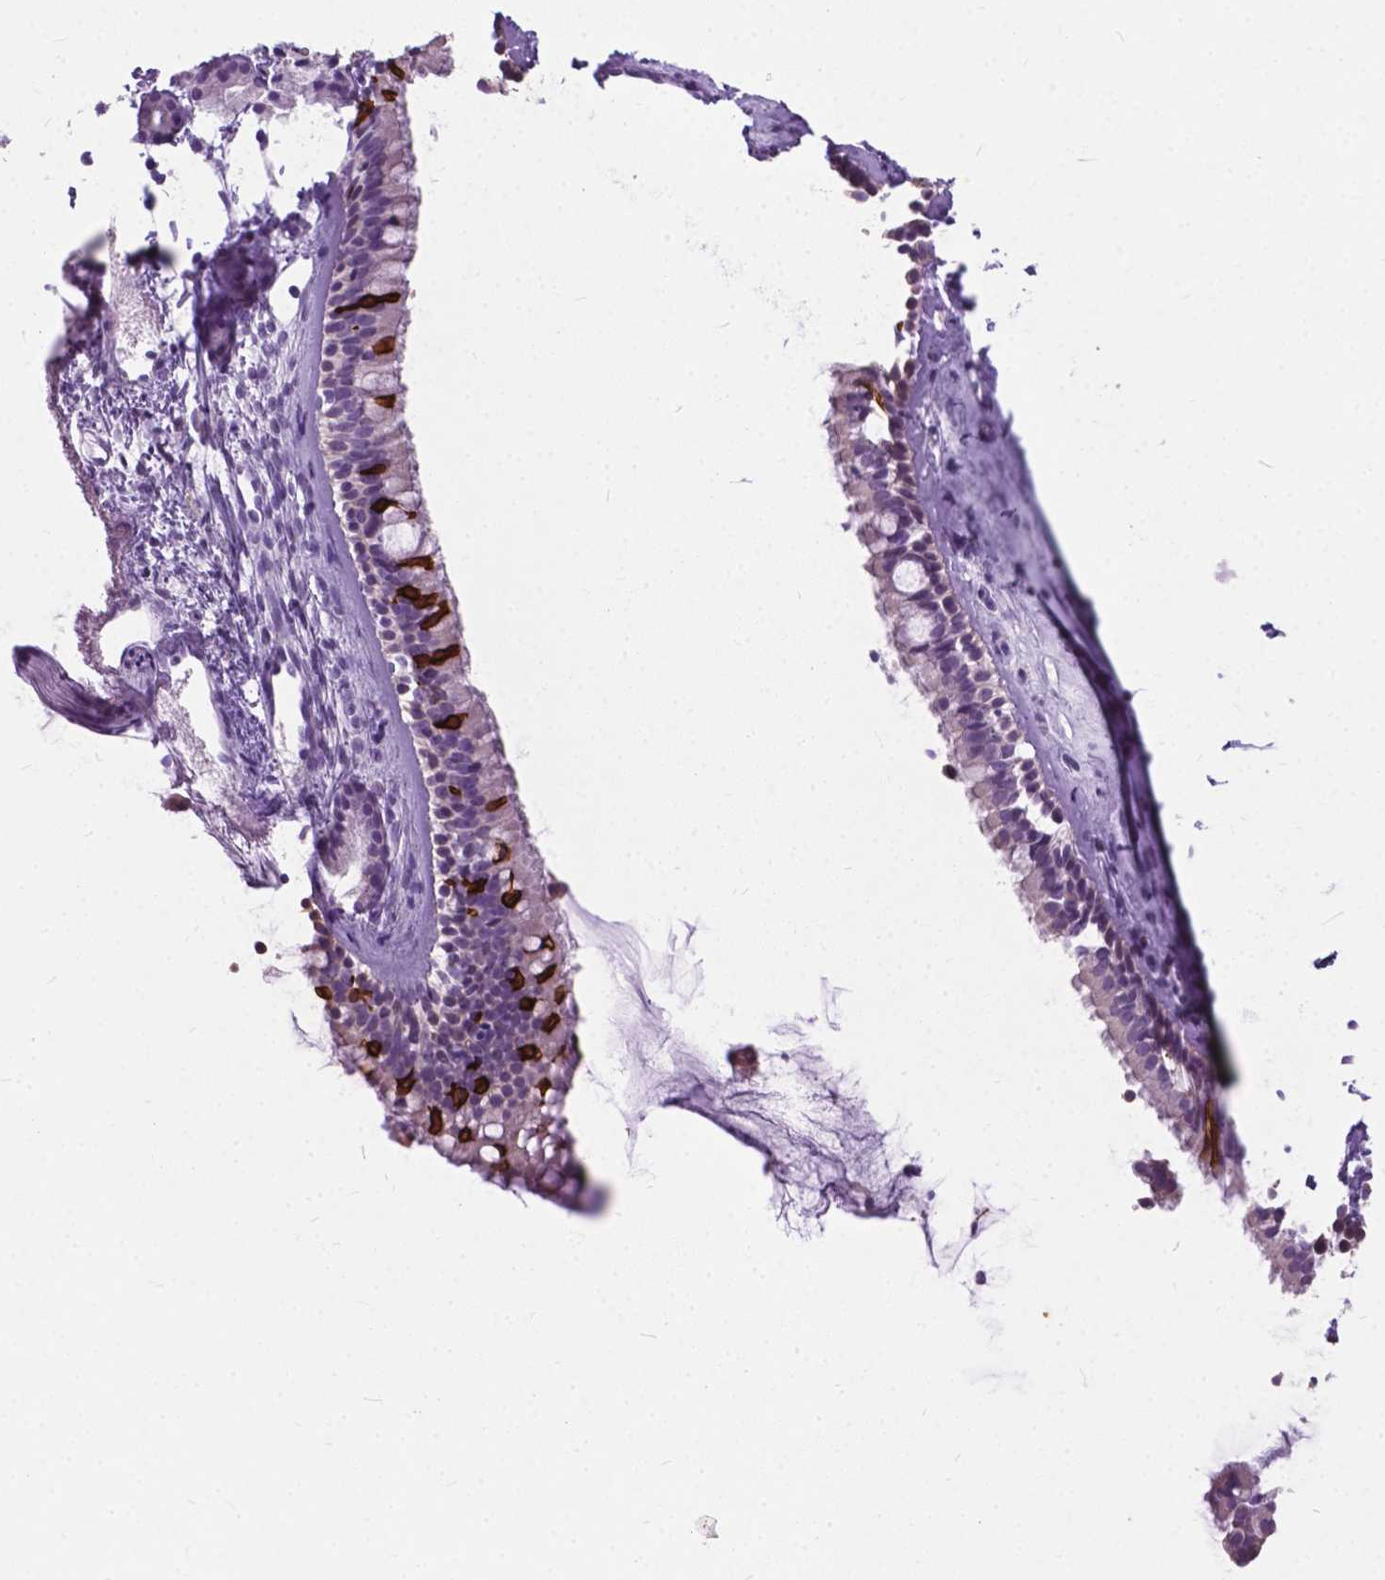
{"staining": {"intensity": "strong", "quantity": "<25%", "location": "cytoplasmic/membranous"}, "tissue": "nasopharynx", "cell_type": "Respiratory epithelial cells", "image_type": "normal", "snomed": [{"axis": "morphology", "description": "Normal tissue, NOS"}, {"axis": "topography", "description": "Nasopharynx"}], "caption": "Immunohistochemical staining of benign nasopharynx demonstrates <25% levels of strong cytoplasmic/membranous protein positivity in approximately <25% of respiratory epithelial cells.", "gene": "BSND", "patient": {"sex": "female", "age": 52}}